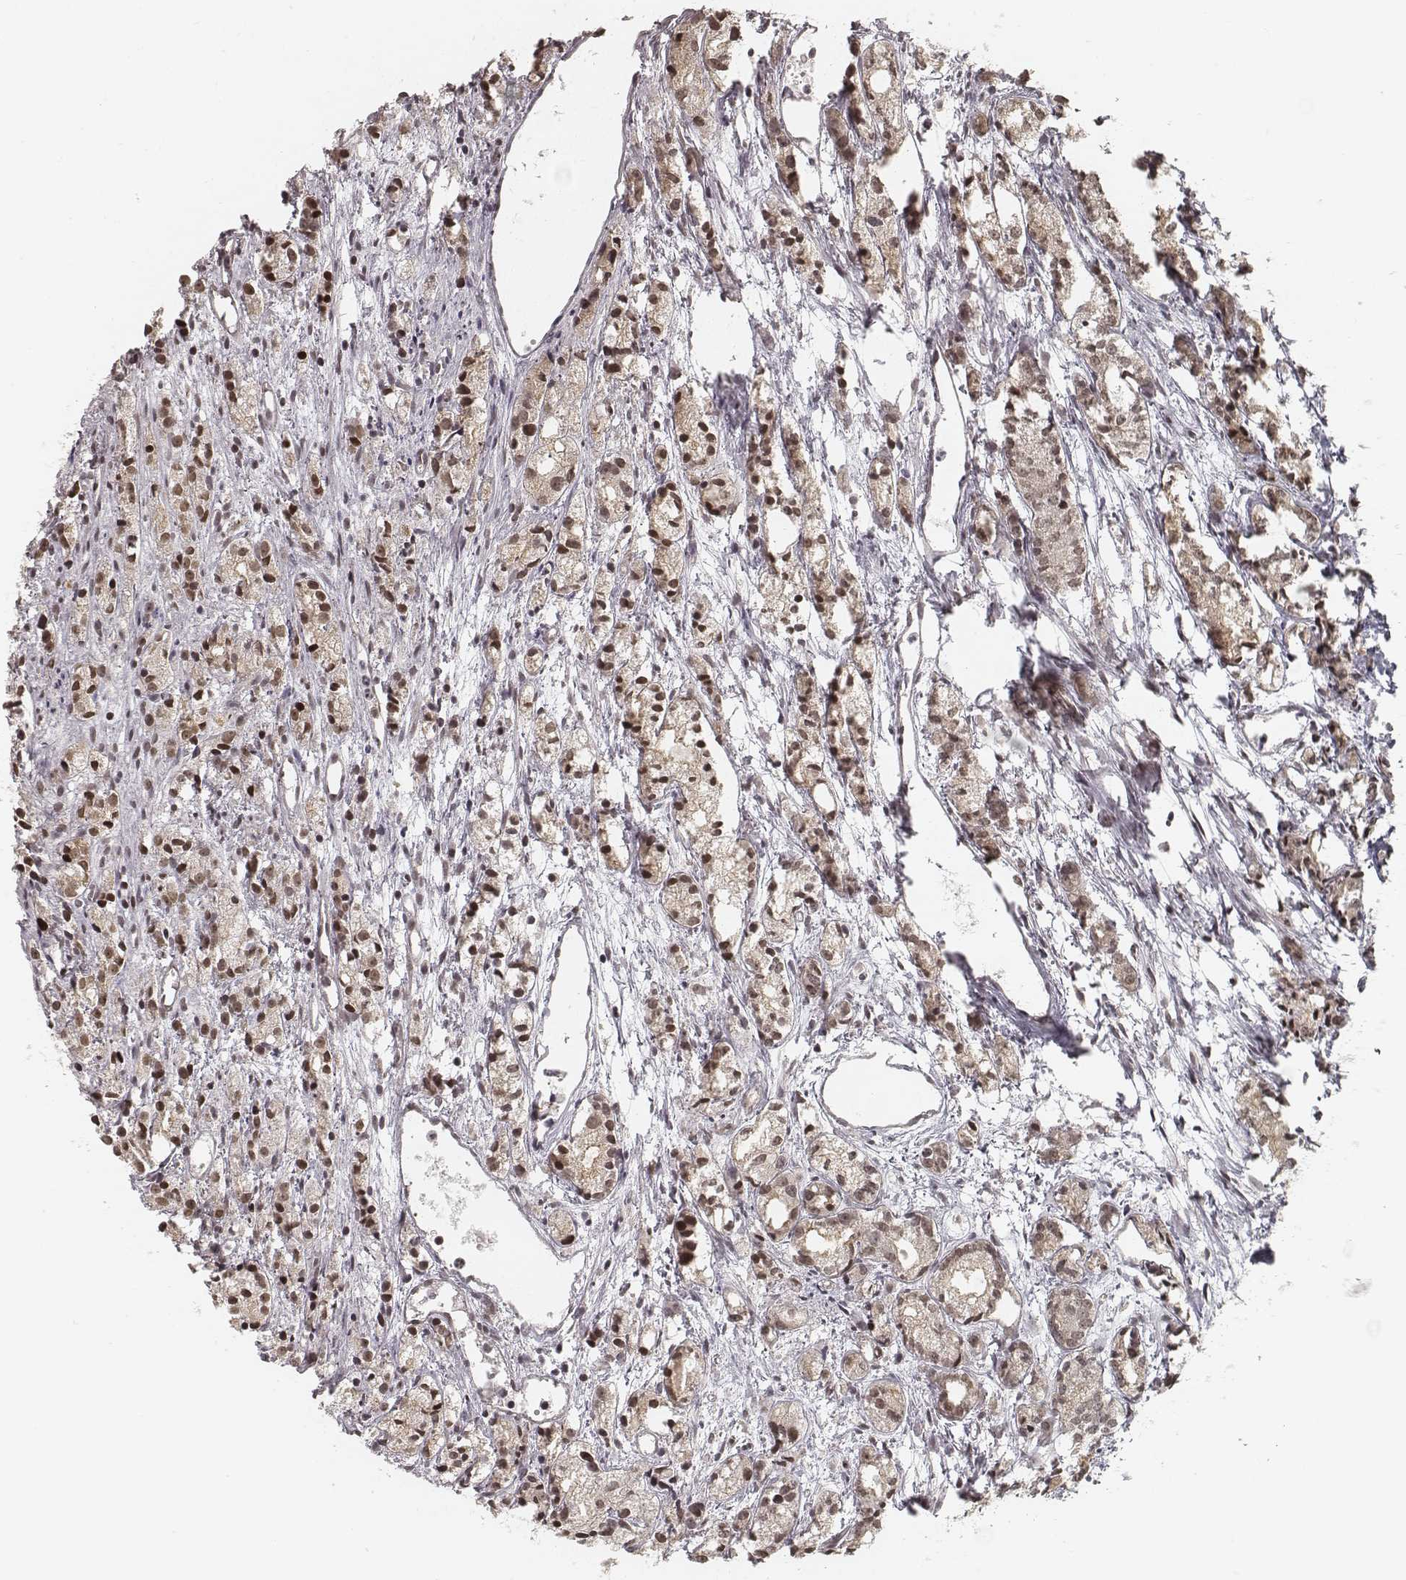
{"staining": {"intensity": "moderate", "quantity": ">75%", "location": "nuclear"}, "tissue": "prostate cancer", "cell_type": "Tumor cells", "image_type": "cancer", "snomed": [{"axis": "morphology", "description": "Adenocarcinoma, Medium grade"}, {"axis": "topography", "description": "Prostate"}], "caption": "This photomicrograph reveals immunohistochemistry (IHC) staining of prostate medium-grade adenocarcinoma, with medium moderate nuclear positivity in about >75% of tumor cells.", "gene": "HMGA2", "patient": {"sex": "male", "age": 74}}